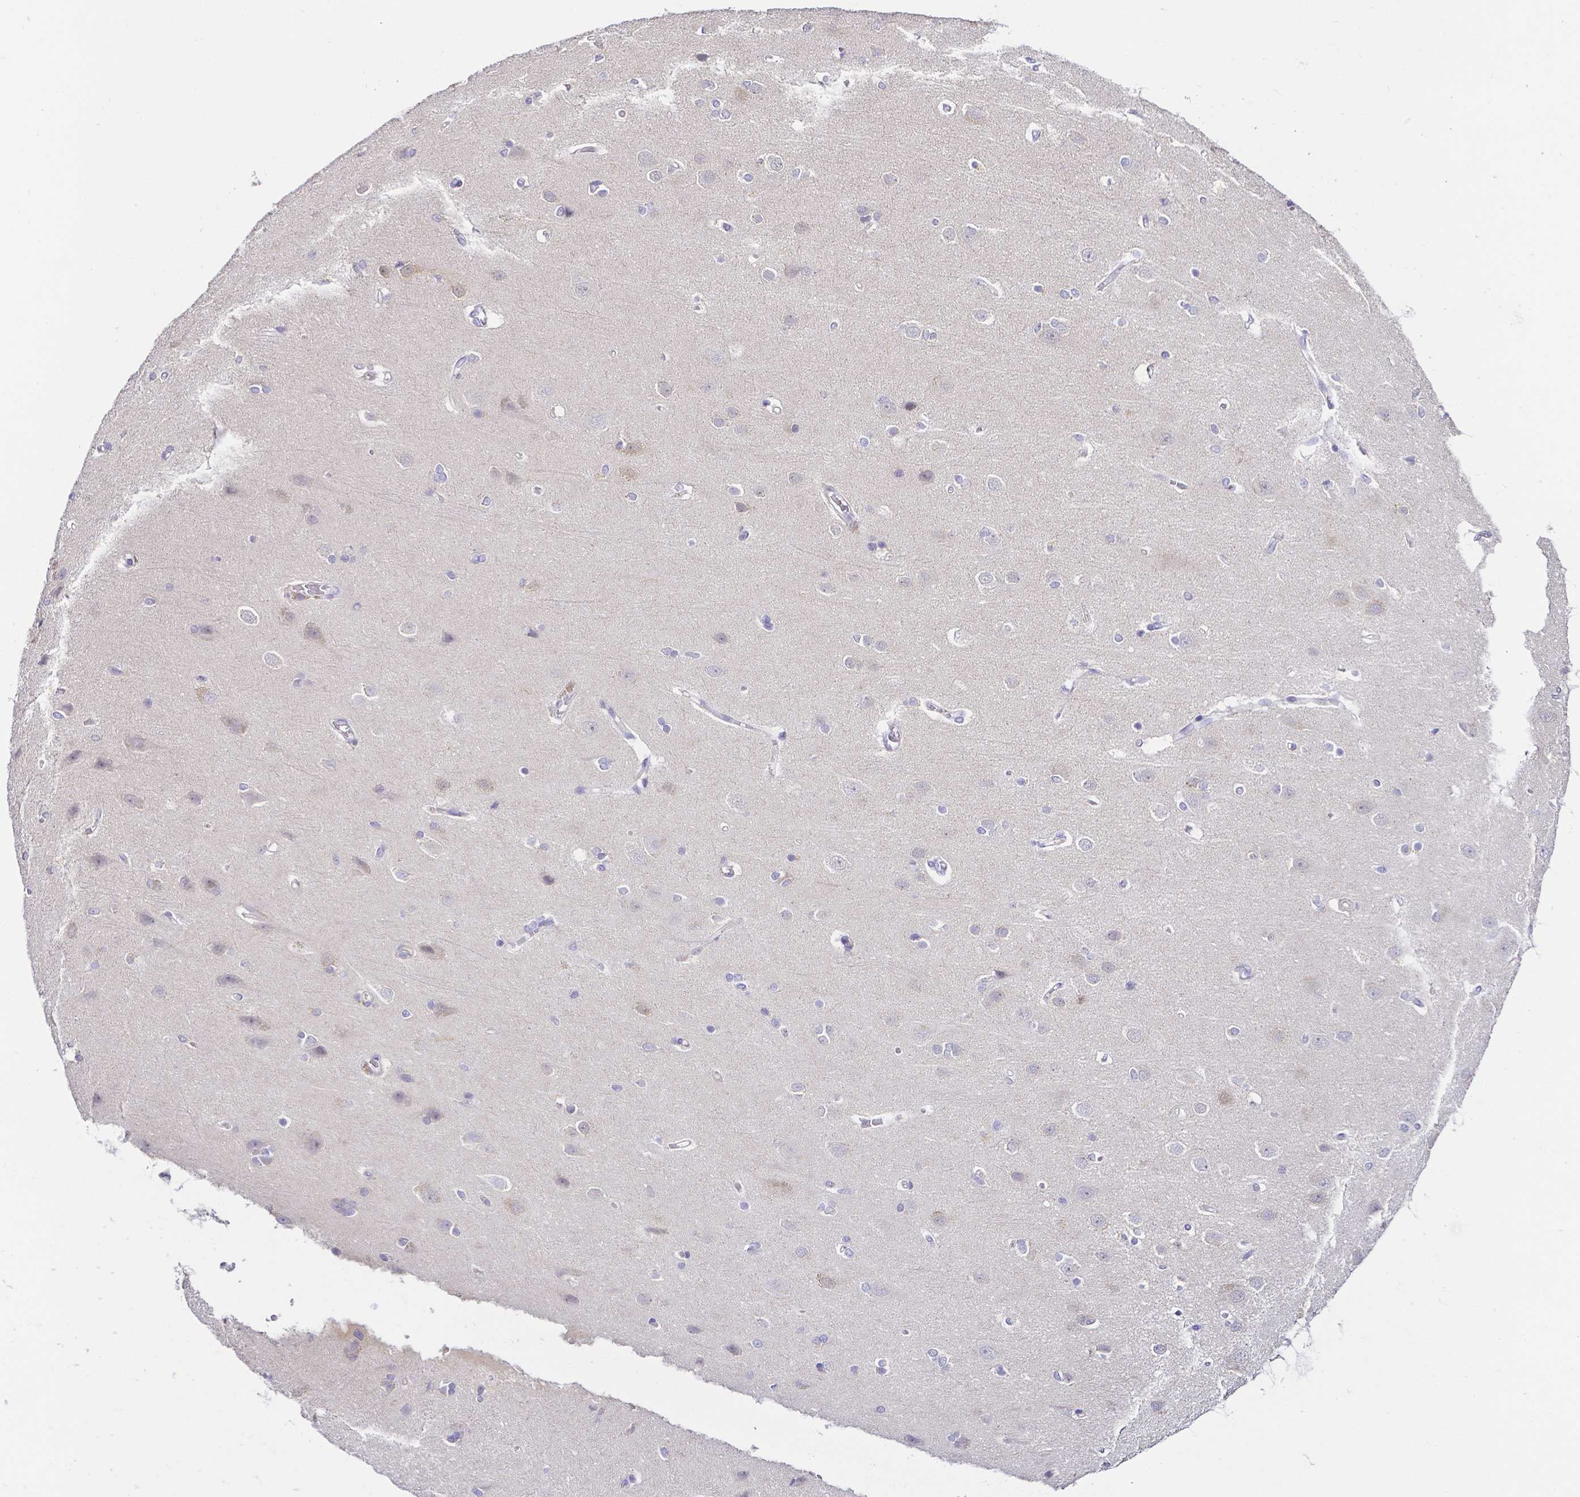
{"staining": {"intensity": "negative", "quantity": "none", "location": "none"}, "tissue": "cerebral cortex", "cell_type": "Endothelial cells", "image_type": "normal", "snomed": [{"axis": "morphology", "description": "Normal tissue, NOS"}, {"axis": "topography", "description": "Cerebral cortex"}], "caption": "This histopathology image is of normal cerebral cortex stained with immunohistochemistry (IHC) to label a protein in brown with the nuclei are counter-stained blue. There is no expression in endothelial cells. The staining is performed using DAB brown chromogen with nuclei counter-stained in using hematoxylin.", "gene": "PKP3", "patient": {"sex": "male", "age": 37}}